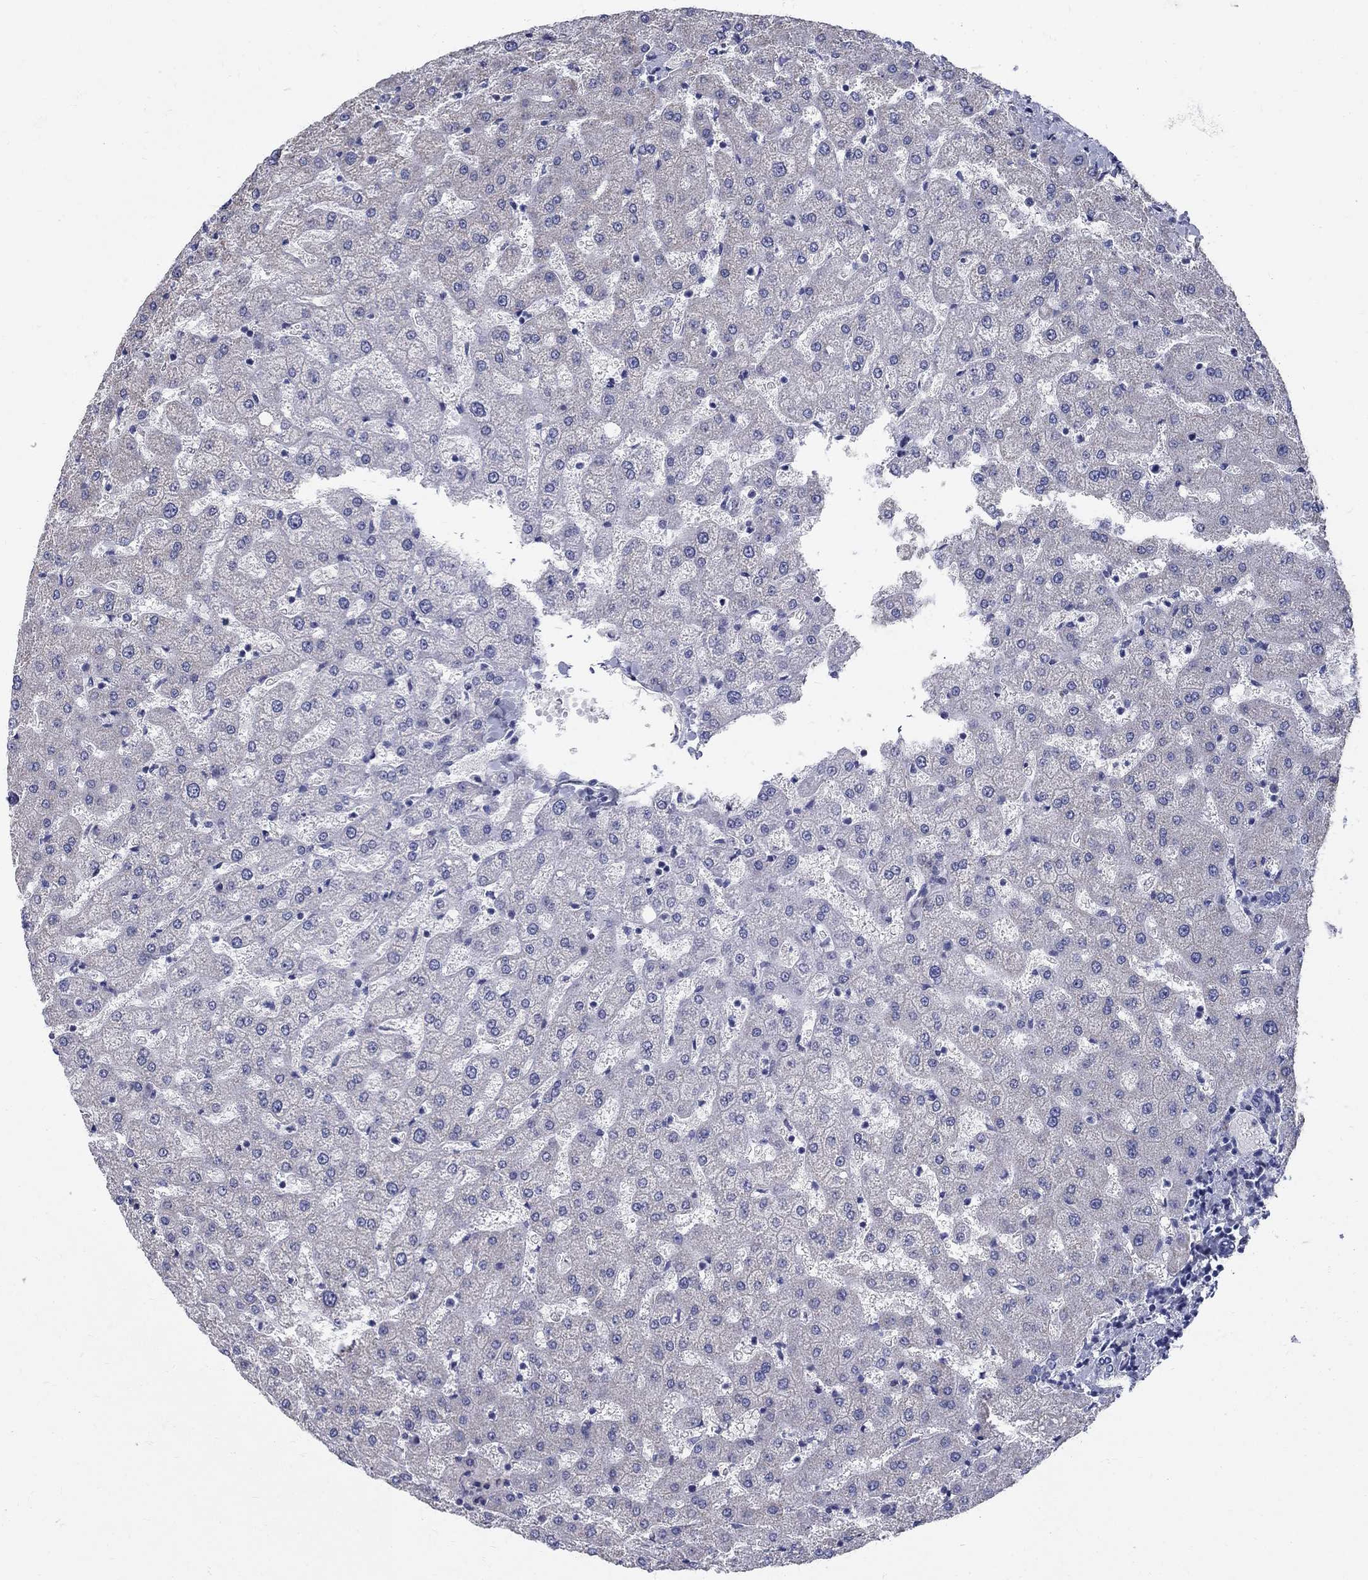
{"staining": {"intensity": "negative", "quantity": "none", "location": "none"}, "tissue": "liver", "cell_type": "Cholangiocytes", "image_type": "normal", "snomed": [{"axis": "morphology", "description": "Normal tissue, NOS"}, {"axis": "topography", "description": "Liver"}], "caption": "This is an immunohistochemistry image of benign liver. There is no expression in cholangiocytes.", "gene": "TP53TG5", "patient": {"sex": "female", "age": 50}}